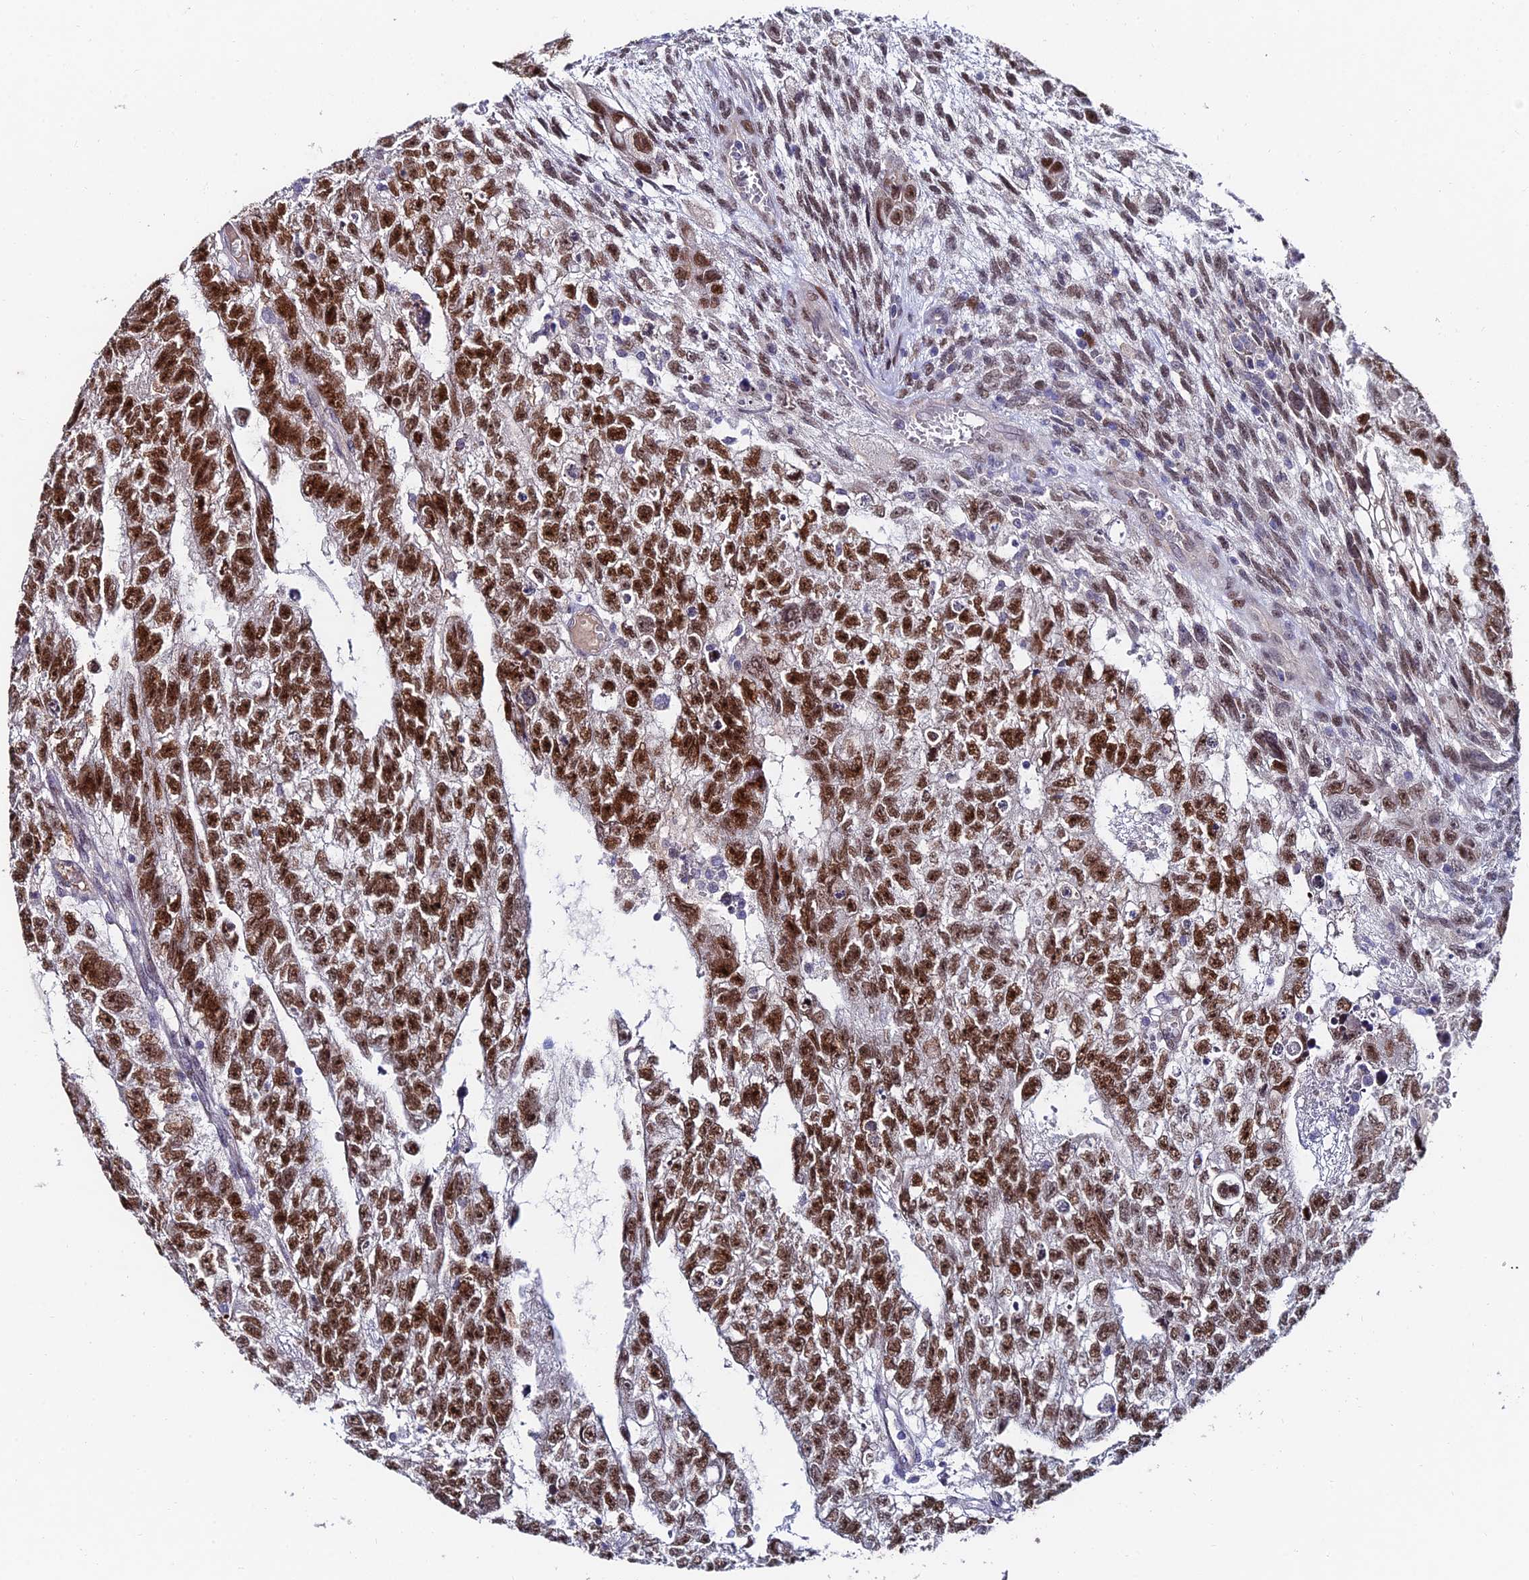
{"staining": {"intensity": "strong", "quantity": ">75%", "location": "nuclear"}, "tissue": "testis cancer", "cell_type": "Tumor cells", "image_type": "cancer", "snomed": [{"axis": "morphology", "description": "Carcinoma, Embryonal, NOS"}, {"axis": "topography", "description": "Testis"}], "caption": "Protein expression analysis of human testis cancer (embryonal carcinoma) reveals strong nuclear staining in approximately >75% of tumor cells.", "gene": "TRIM24", "patient": {"sex": "male", "age": 26}}